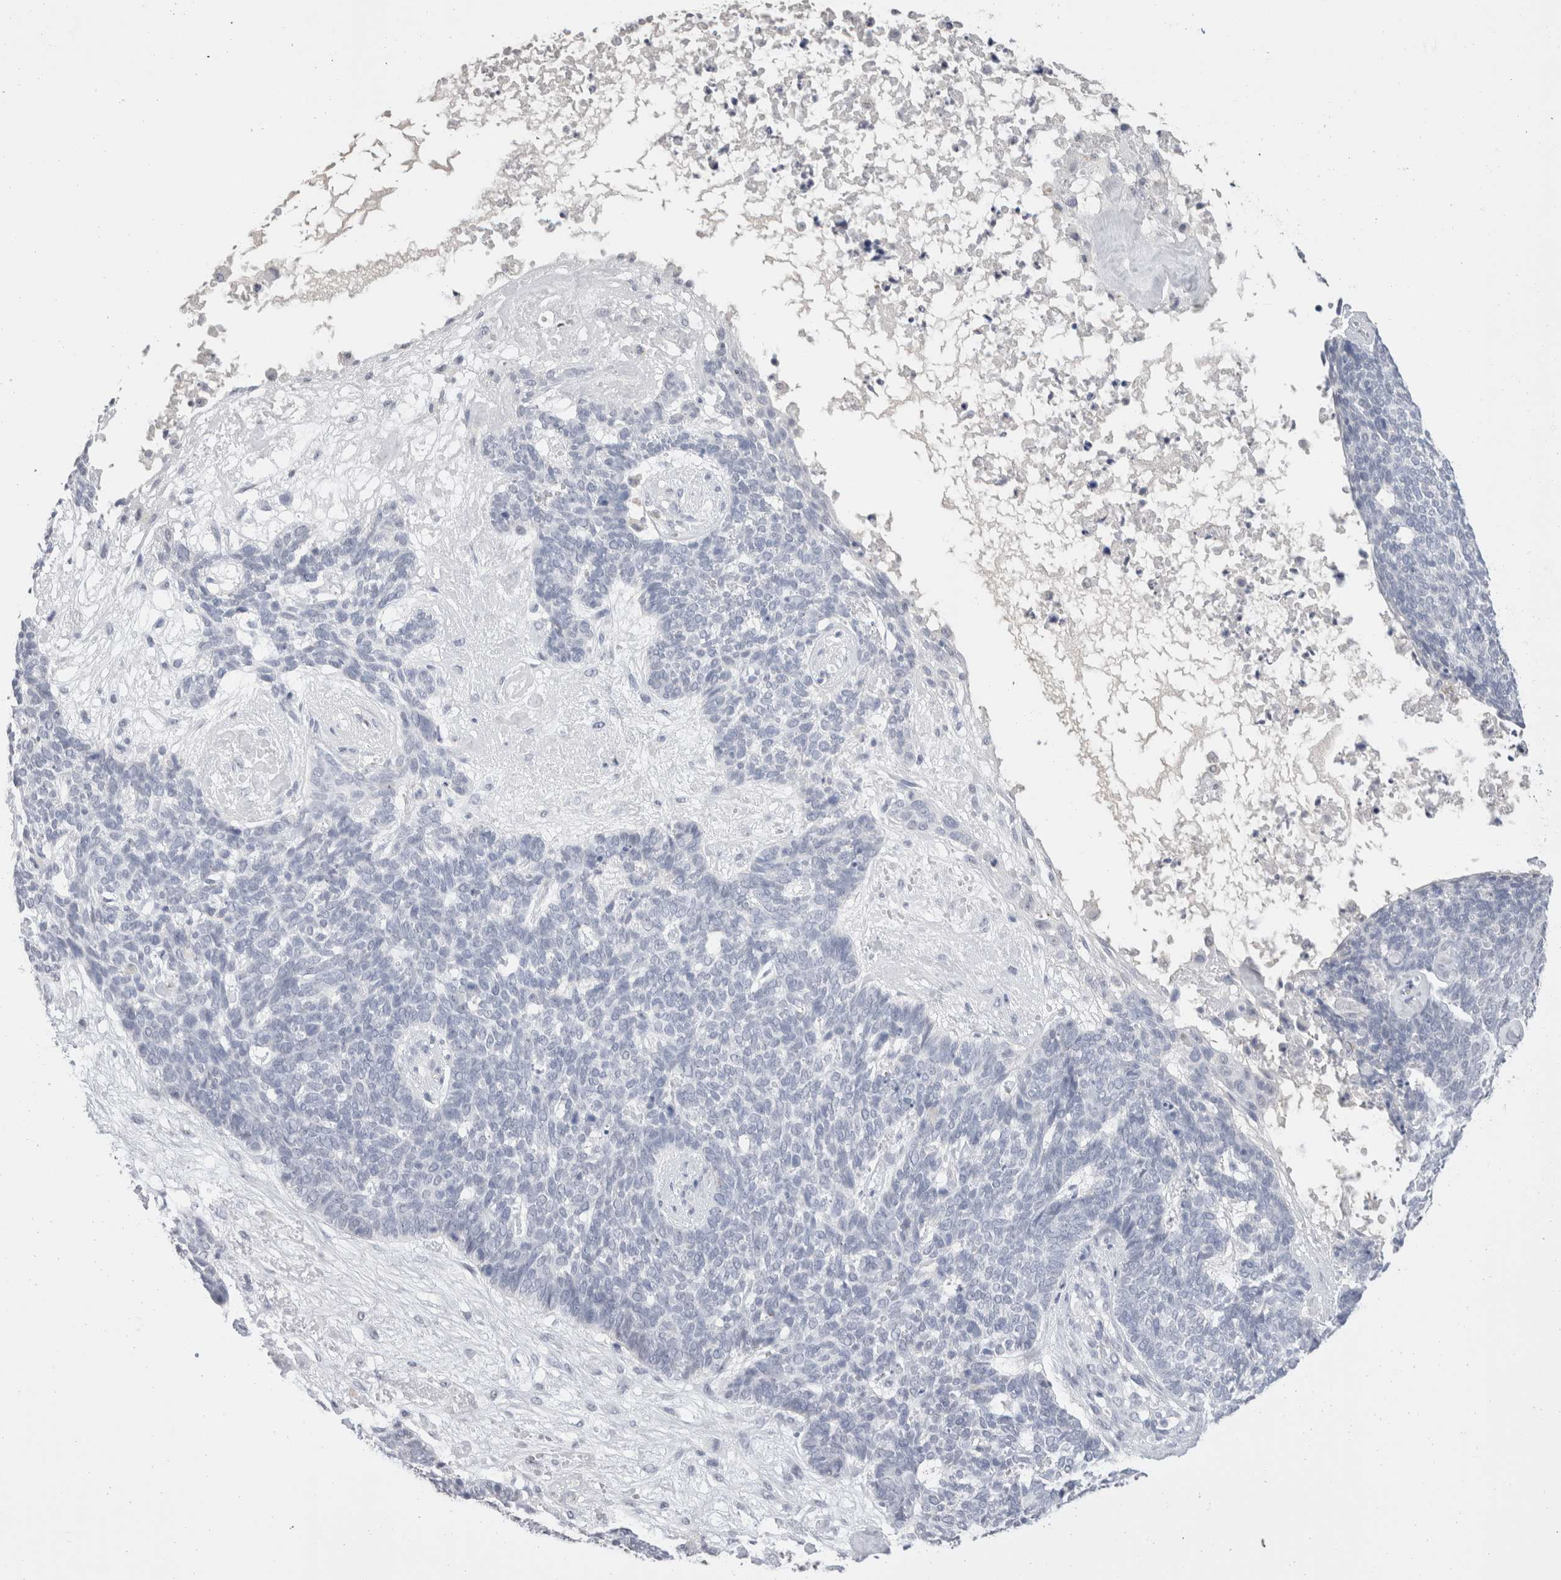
{"staining": {"intensity": "negative", "quantity": "none", "location": "none"}, "tissue": "skin cancer", "cell_type": "Tumor cells", "image_type": "cancer", "snomed": [{"axis": "morphology", "description": "Basal cell carcinoma"}, {"axis": "topography", "description": "Skin"}], "caption": "Human skin cancer stained for a protein using immunohistochemistry (IHC) reveals no staining in tumor cells.", "gene": "CADM3", "patient": {"sex": "female", "age": 84}}